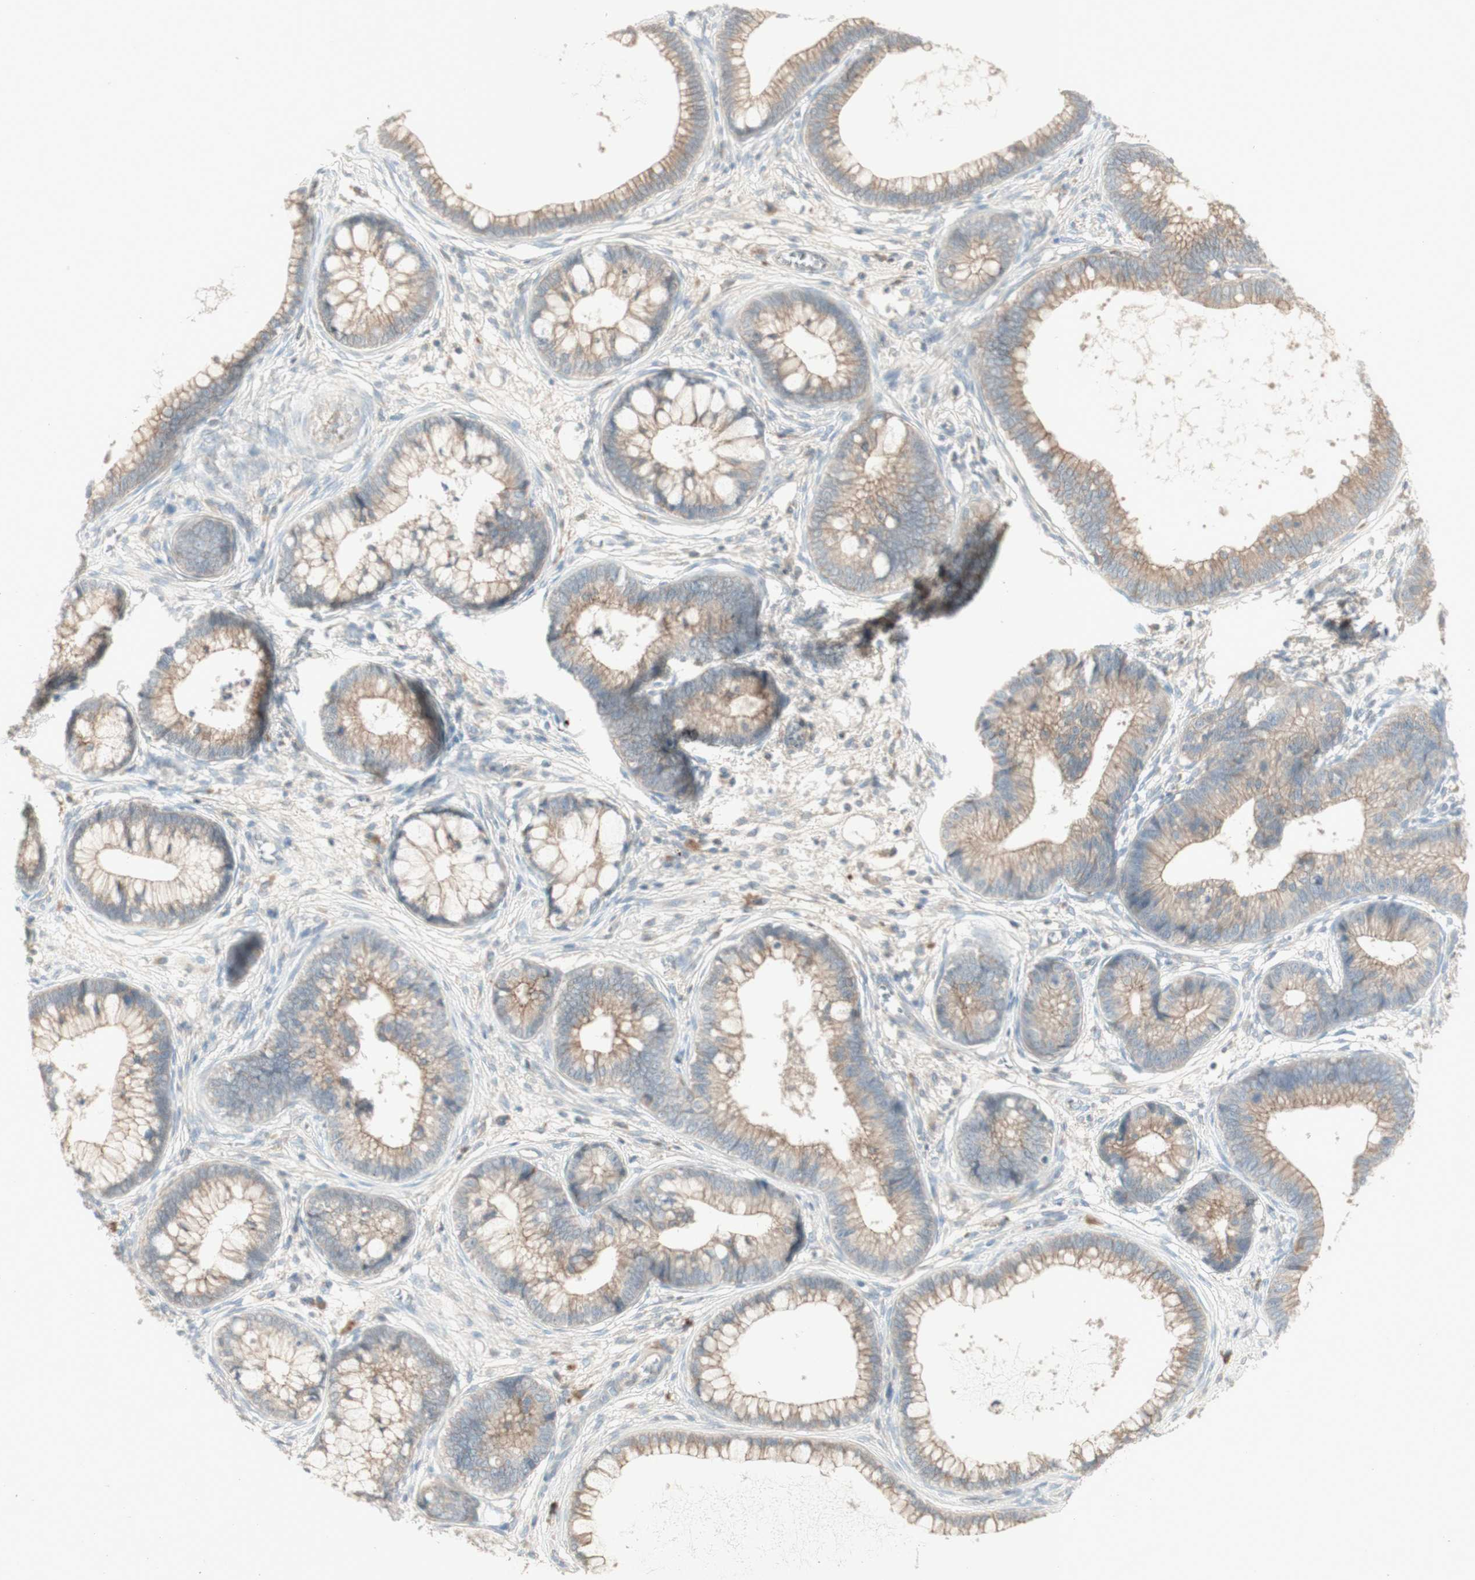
{"staining": {"intensity": "moderate", "quantity": ">75%", "location": "cytoplasmic/membranous"}, "tissue": "cervical cancer", "cell_type": "Tumor cells", "image_type": "cancer", "snomed": [{"axis": "morphology", "description": "Adenocarcinoma, NOS"}, {"axis": "topography", "description": "Cervix"}], "caption": "Tumor cells reveal moderate cytoplasmic/membranous staining in approximately >75% of cells in adenocarcinoma (cervical). The protein of interest is shown in brown color, while the nuclei are stained blue.", "gene": "PTGER4", "patient": {"sex": "female", "age": 44}}